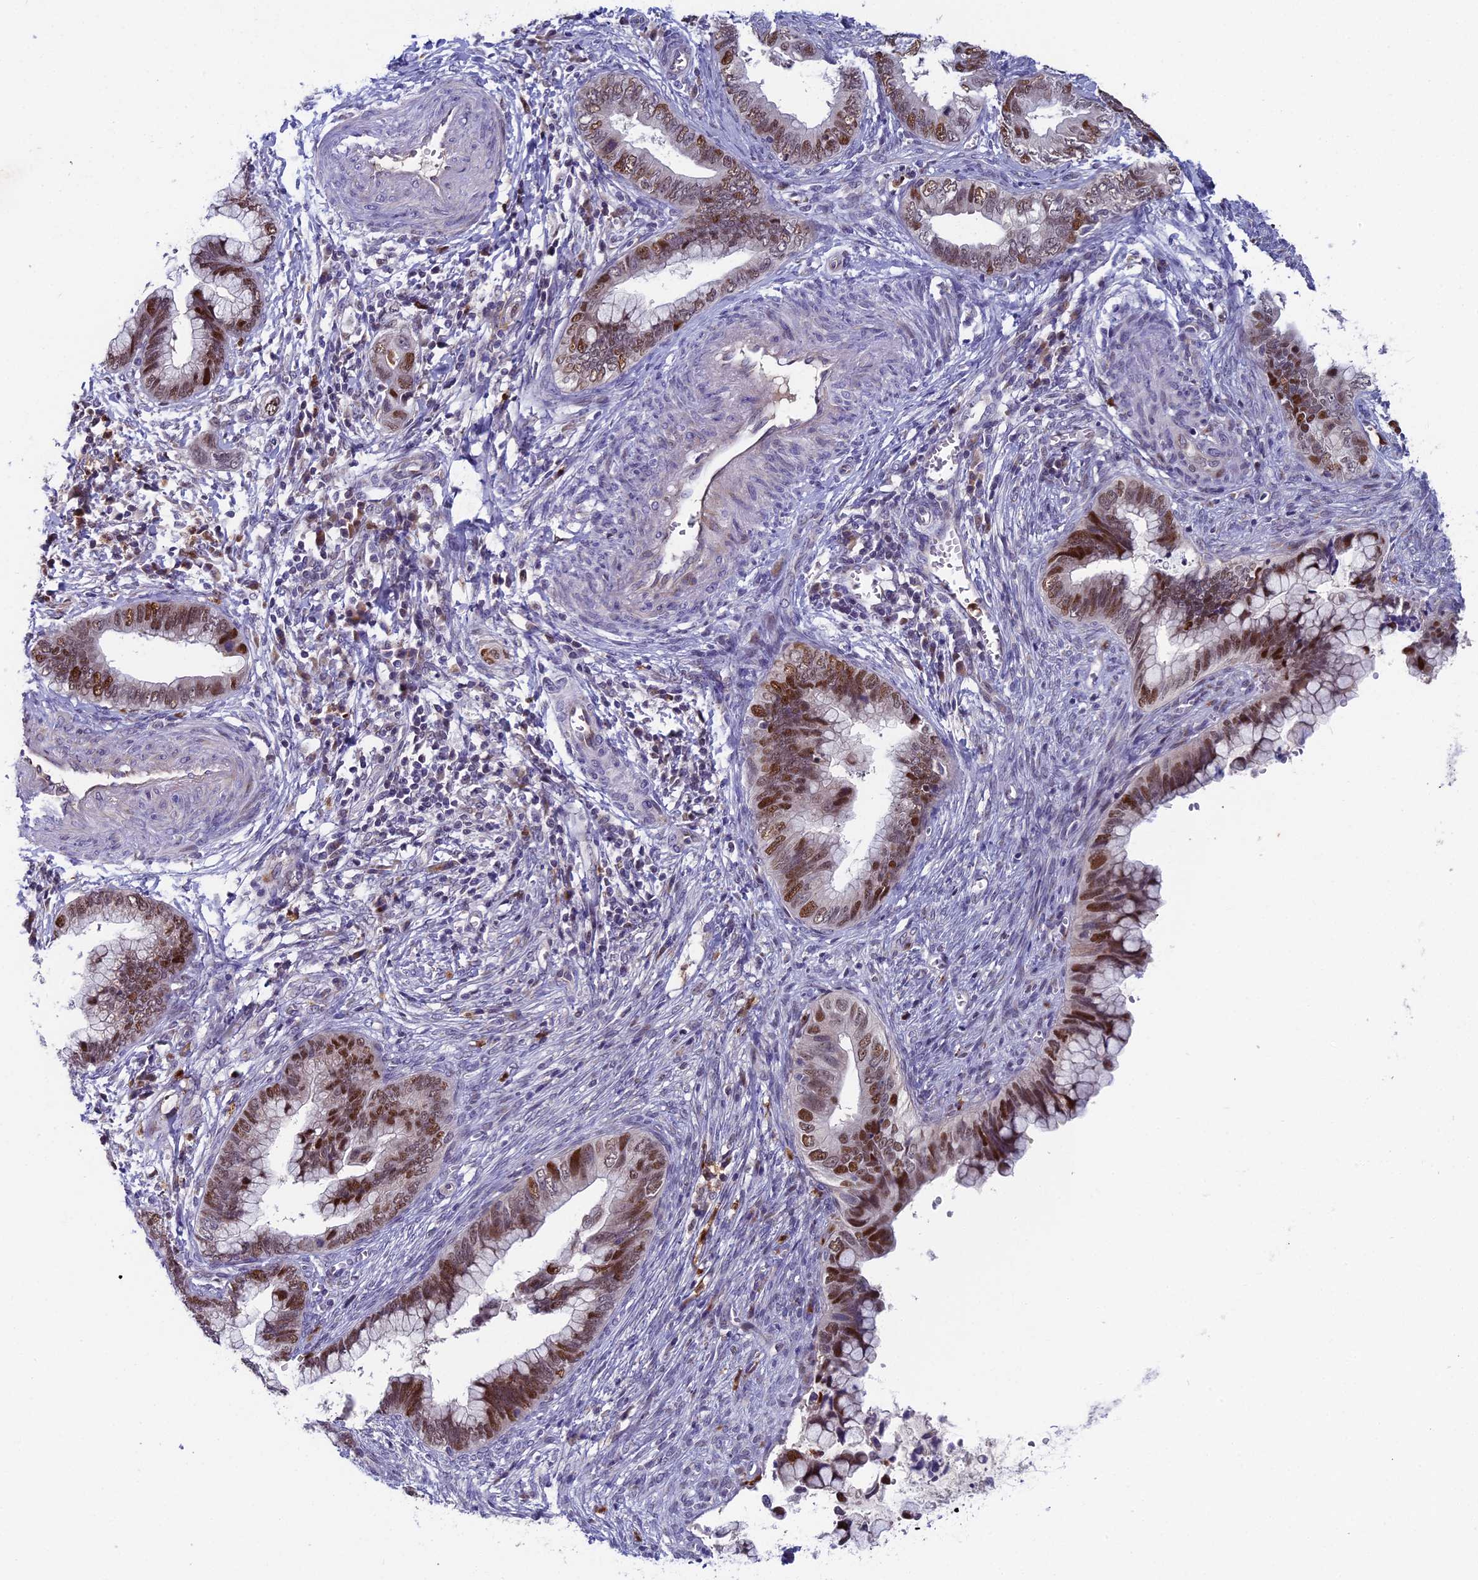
{"staining": {"intensity": "strong", "quantity": "25%-75%", "location": "nuclear"}, "tissue": "cervical cancer", "cell_type": "Tumor cells", "image_type": "cancer", "snomed": [{"axis": "morphology", "description": "Adenocarcinoma, NOS"}, {"axis": "topography", "description": "Cervix"}], "caption": "This is an image of immunohistochemistry (IHC) staining of cervical adenocarcinoma, which shows strong staining in the nuclear of tumor cells.", "gene": "LIG1", "patient": {"sex": "female", "age": 44}}